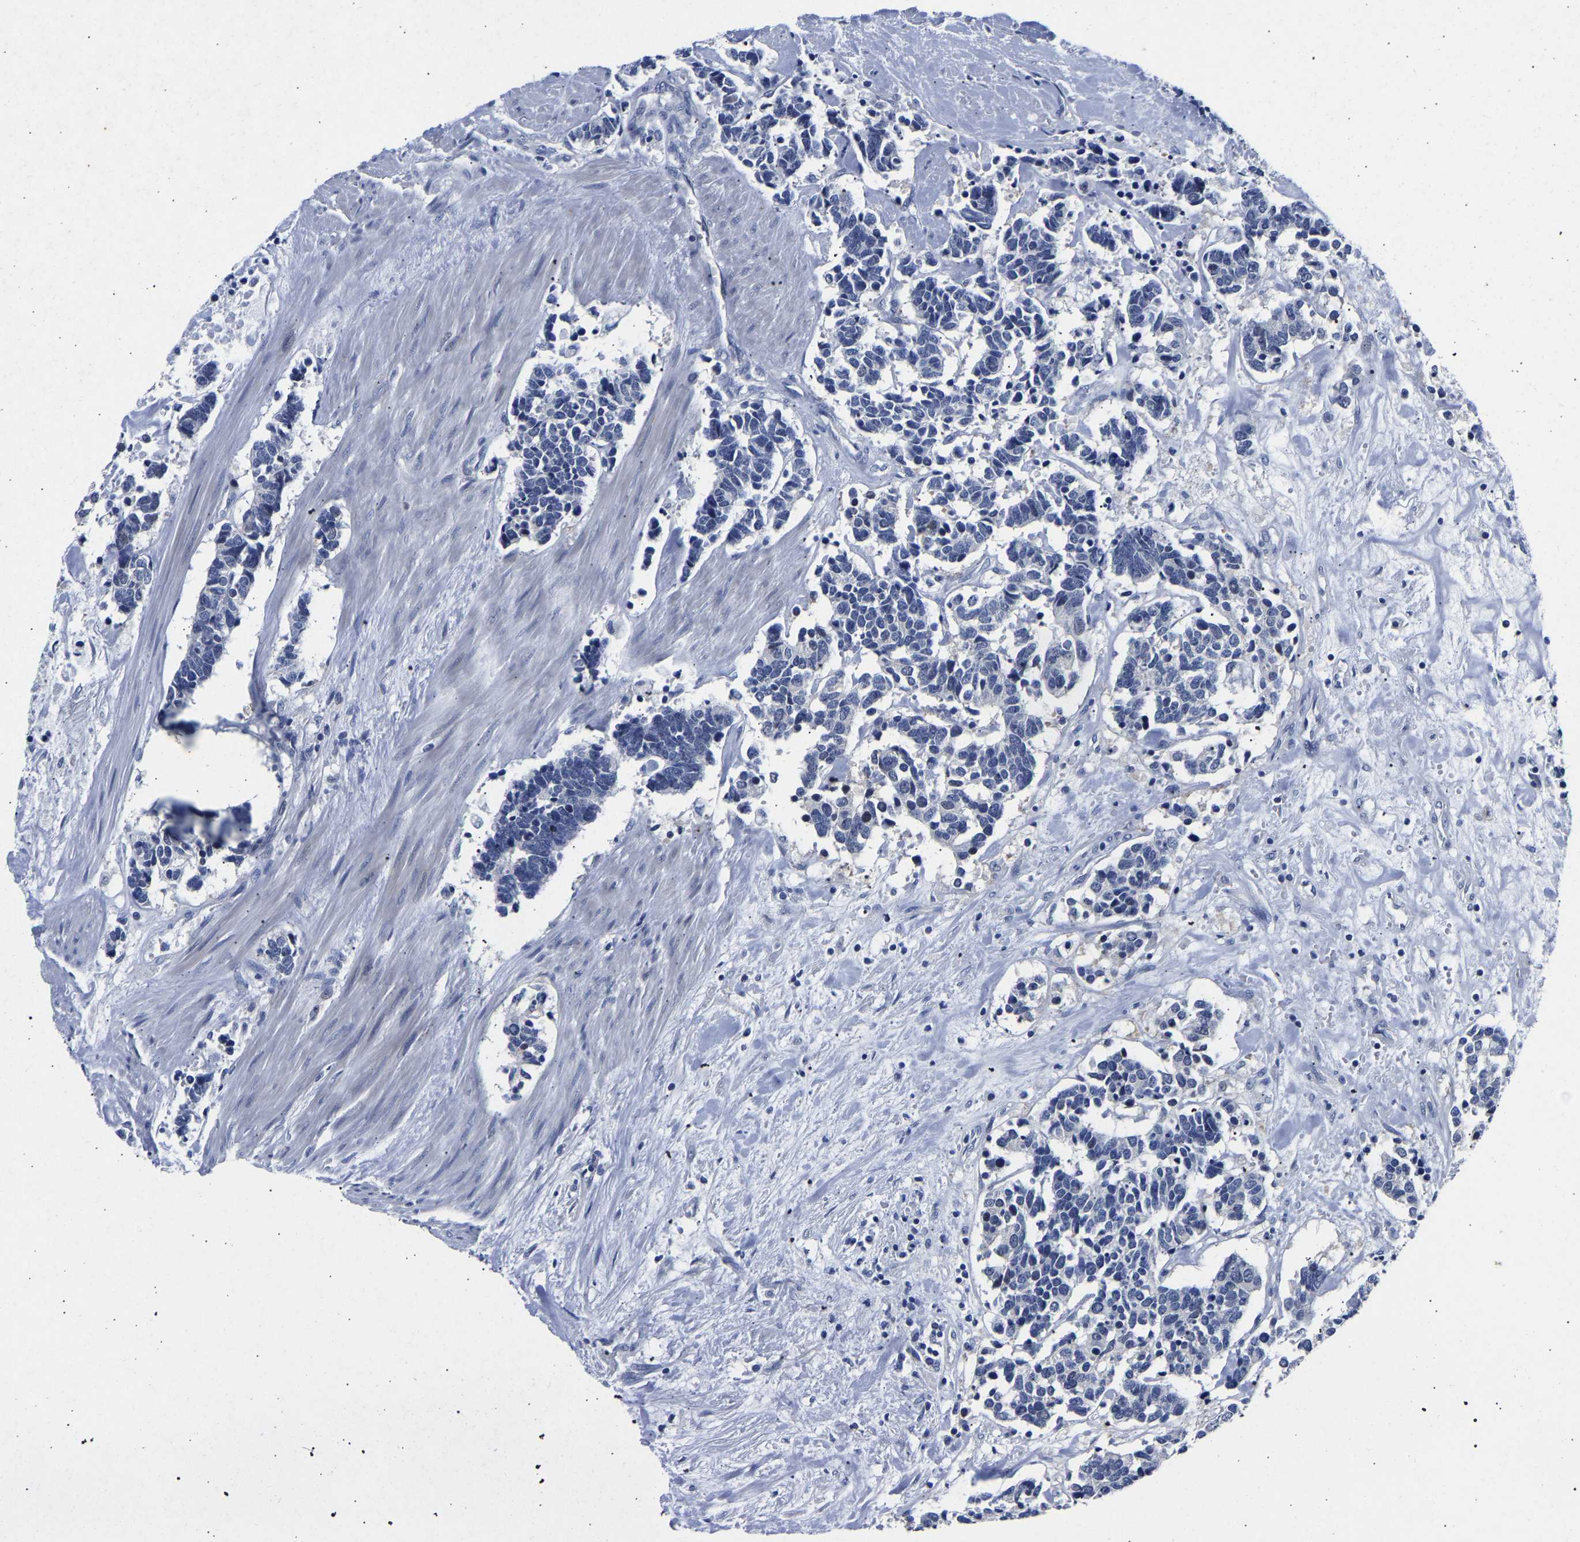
{"staining": {"intensity": "negative", "quantity": "none", "location": "none"}, "tissue": "carcinoid", "cell_type": "Tumor cells", "image_type": "cancer", "snomed": [{"axis": "morphology", "description": "Carcinoma, NOS"}, {"axis": "morphology", "description": "Carcinoid, malignant, NOS"}, {"axis": "topography", "description": "Urinary bladder"}], "caption": "Immunohistochemistry of human carcinoid shows no expression in tumor cells. (Brightfield microscopy of DAB (3,3'-diaminobenzidine) immunohistochemistry at high magnification).", "gene": "CCDC6", "patient": {"sex": "male", "age": 57}}